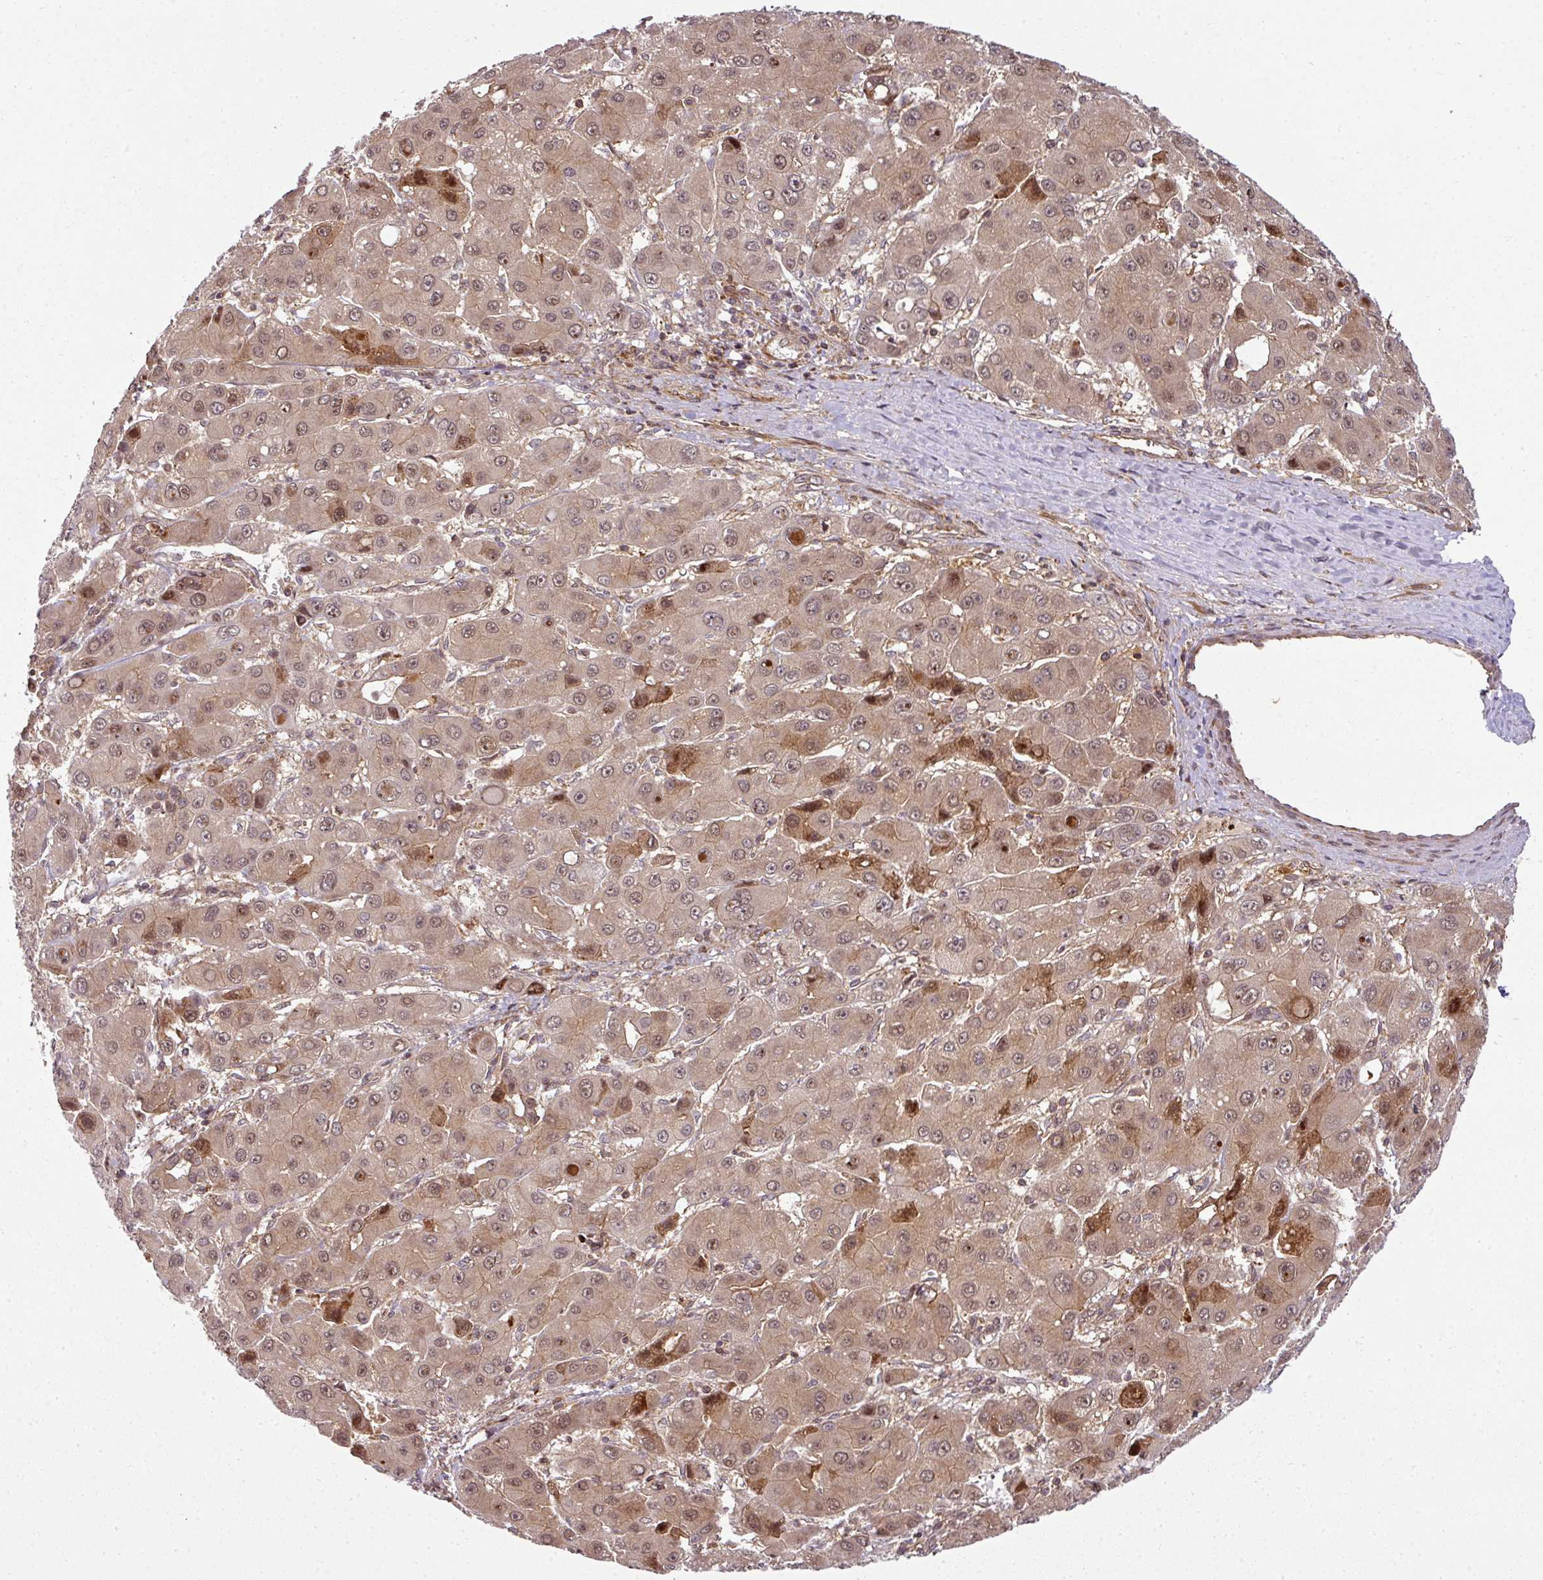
{"staining": {"intensity": "moderate", "quantity": ">75%", "location": "cytoplasmic/membranous,nuclear"}, "tissue": "liver cancer", "cell_type": "Tumor cells", "image_type": "cancer", "snomed": [{"axis": "morphology", "description": "Carcinoma, Hepatocellular, NOS"}, {"axis": "topography", "description": "Liver"}], "caption": "Tumor cells show medium levels of moderate cytoplasmic/membranous and nuclear expression in about >75% of cells in liver cancer. (Stains: DAB (3,3'-diaminobenzidine) in brown, nuclei in blue, Microscopy: brightfield microscopy at high magnification).", "gene": "ATAT1", "patient": {"sex": "male", "age": 55}}